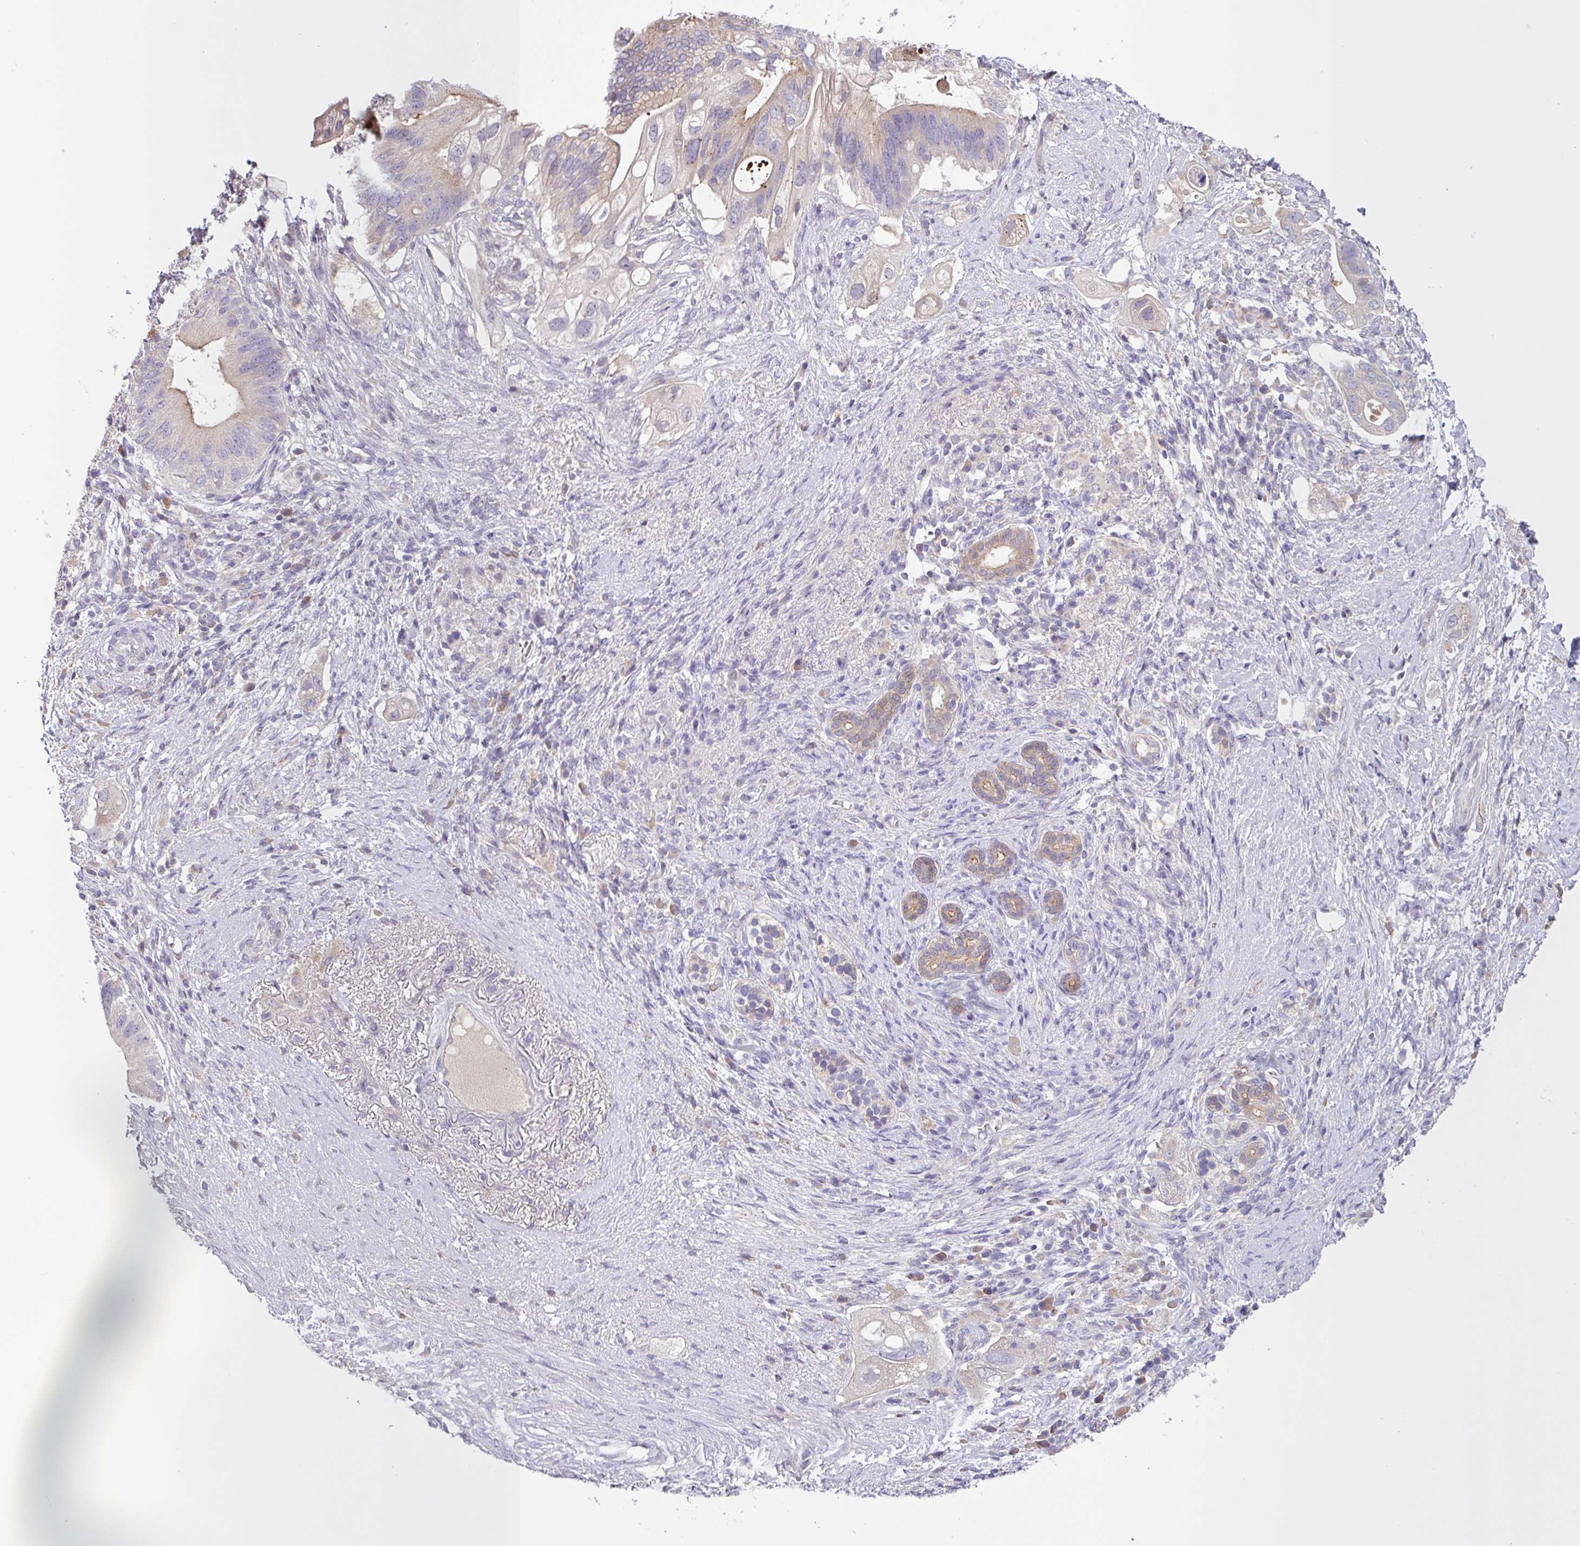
{"staining": {"intensity": "moderate", "quantity": "<25%", "location": "cytoplasmic/membranous"}, "tissue": "pancreatic cancer", "cell_type": "Tumor cells", "image_type": "cancer", "snomed": [{"axis": "morphology", "description": "Adenocarcinoma, NOS"}, {"axis": "topography", "description": "Pancreas"}], "caption": "Moderate cytoplasmic/membranous protein positivity is identified in approximately <25% of tumor cells in pancreatic adenocarcinoma.", "gene": "SFTPB", "patient": {"sex": "female", "age": 72}}